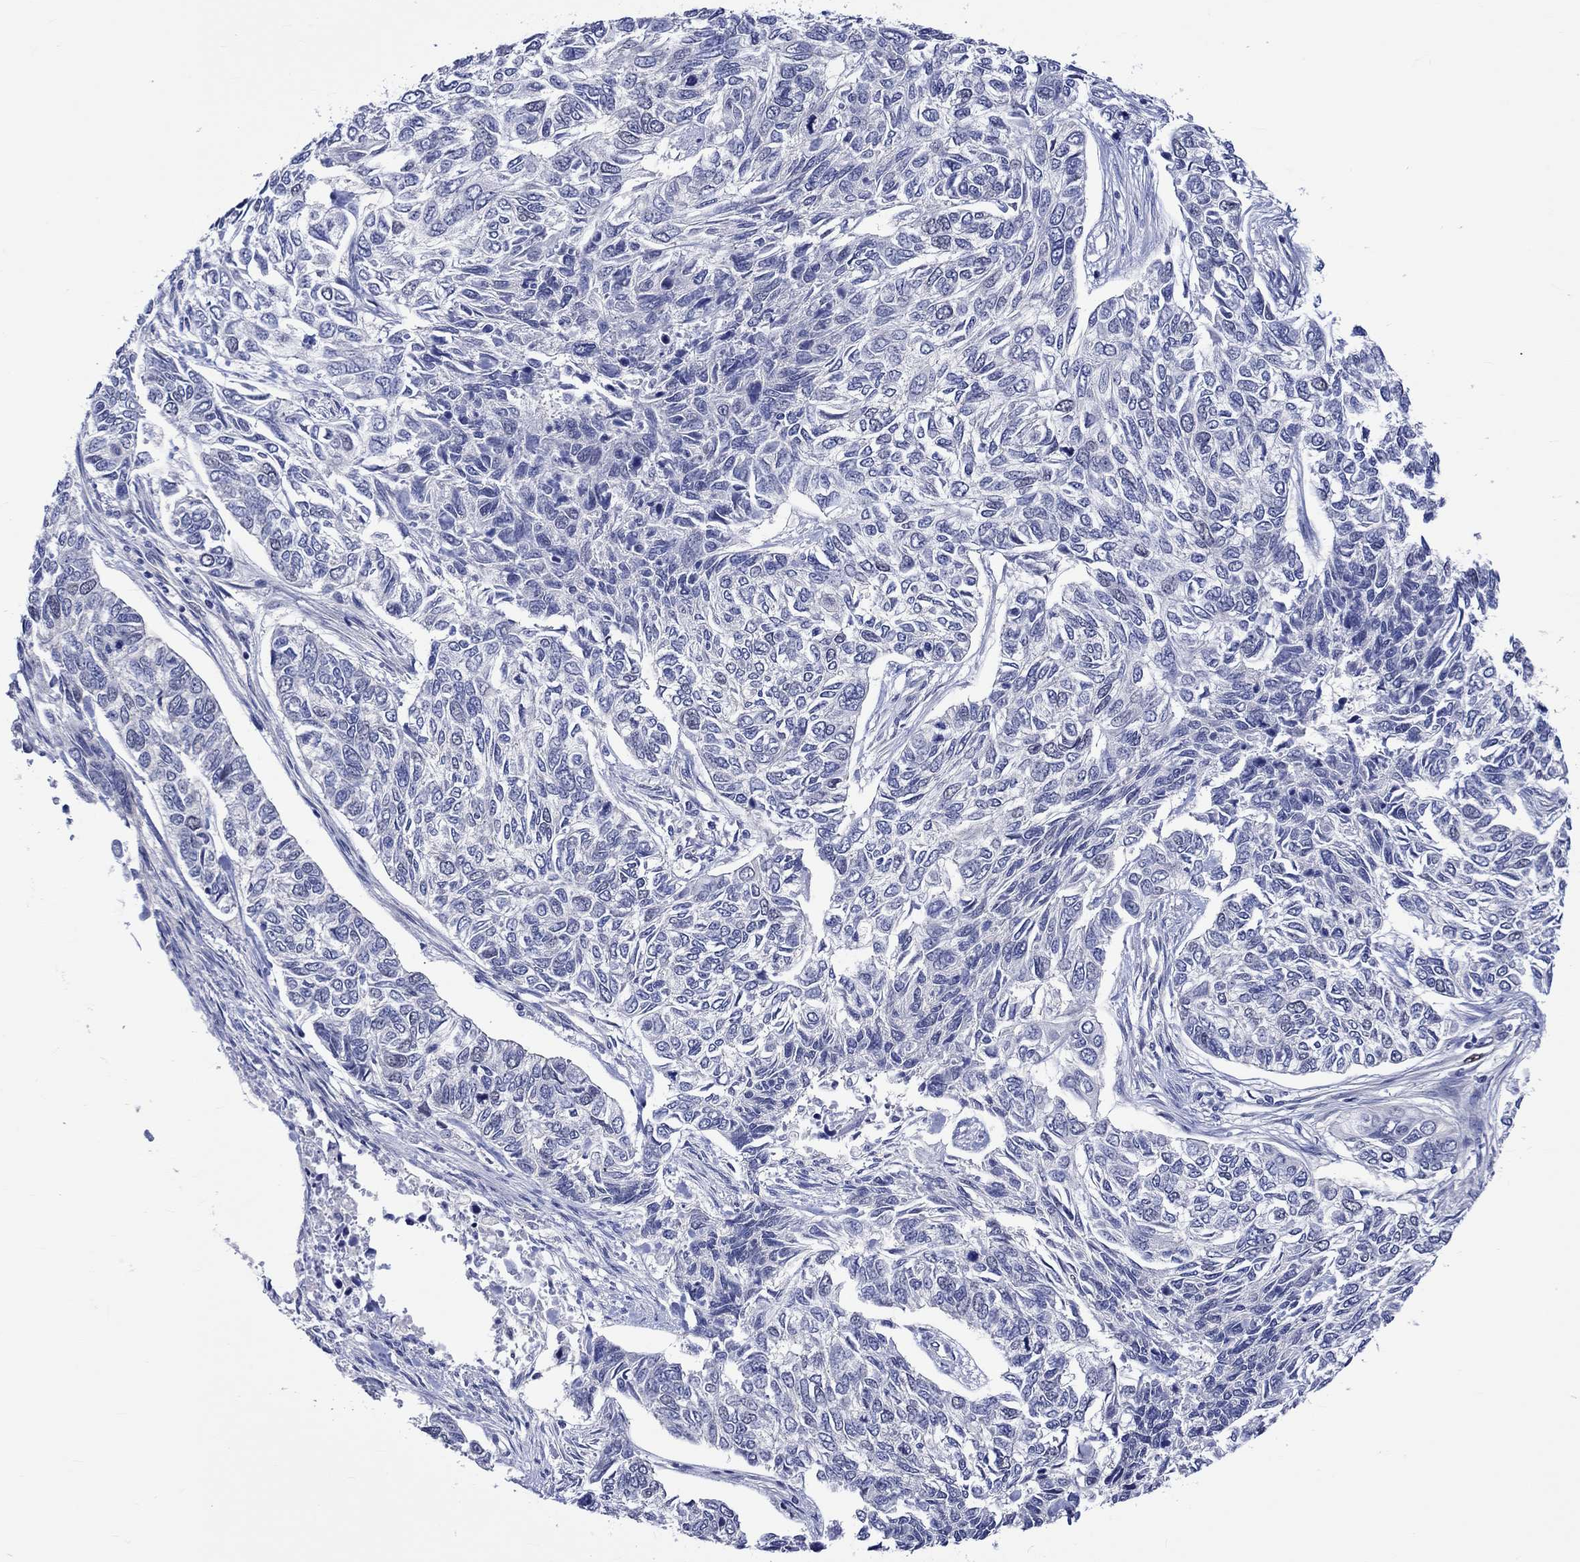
{"staining": {"intensity": "negative", "quantity": "none", "location": "none"}, "tissue": "skin cancer", "cell_type": "Tumor cells", "image_type": "cancer", "snomed": [{"axis": "morphology", "description": "Basal cell carcinoma"}, {"axis": "topography", "description": "Skin"}], "caption": "IHC photomicrograph of neoplastic tissue: skin basal cell carcinoma stained with DAB (3,3'-diaminobenzidine) reveals no significant protein positivity in tumor cells. (DAB immunohistochemistry, high magnification).", "gene": "E2F8", "patient": {"sex": "female", "age": 65}}